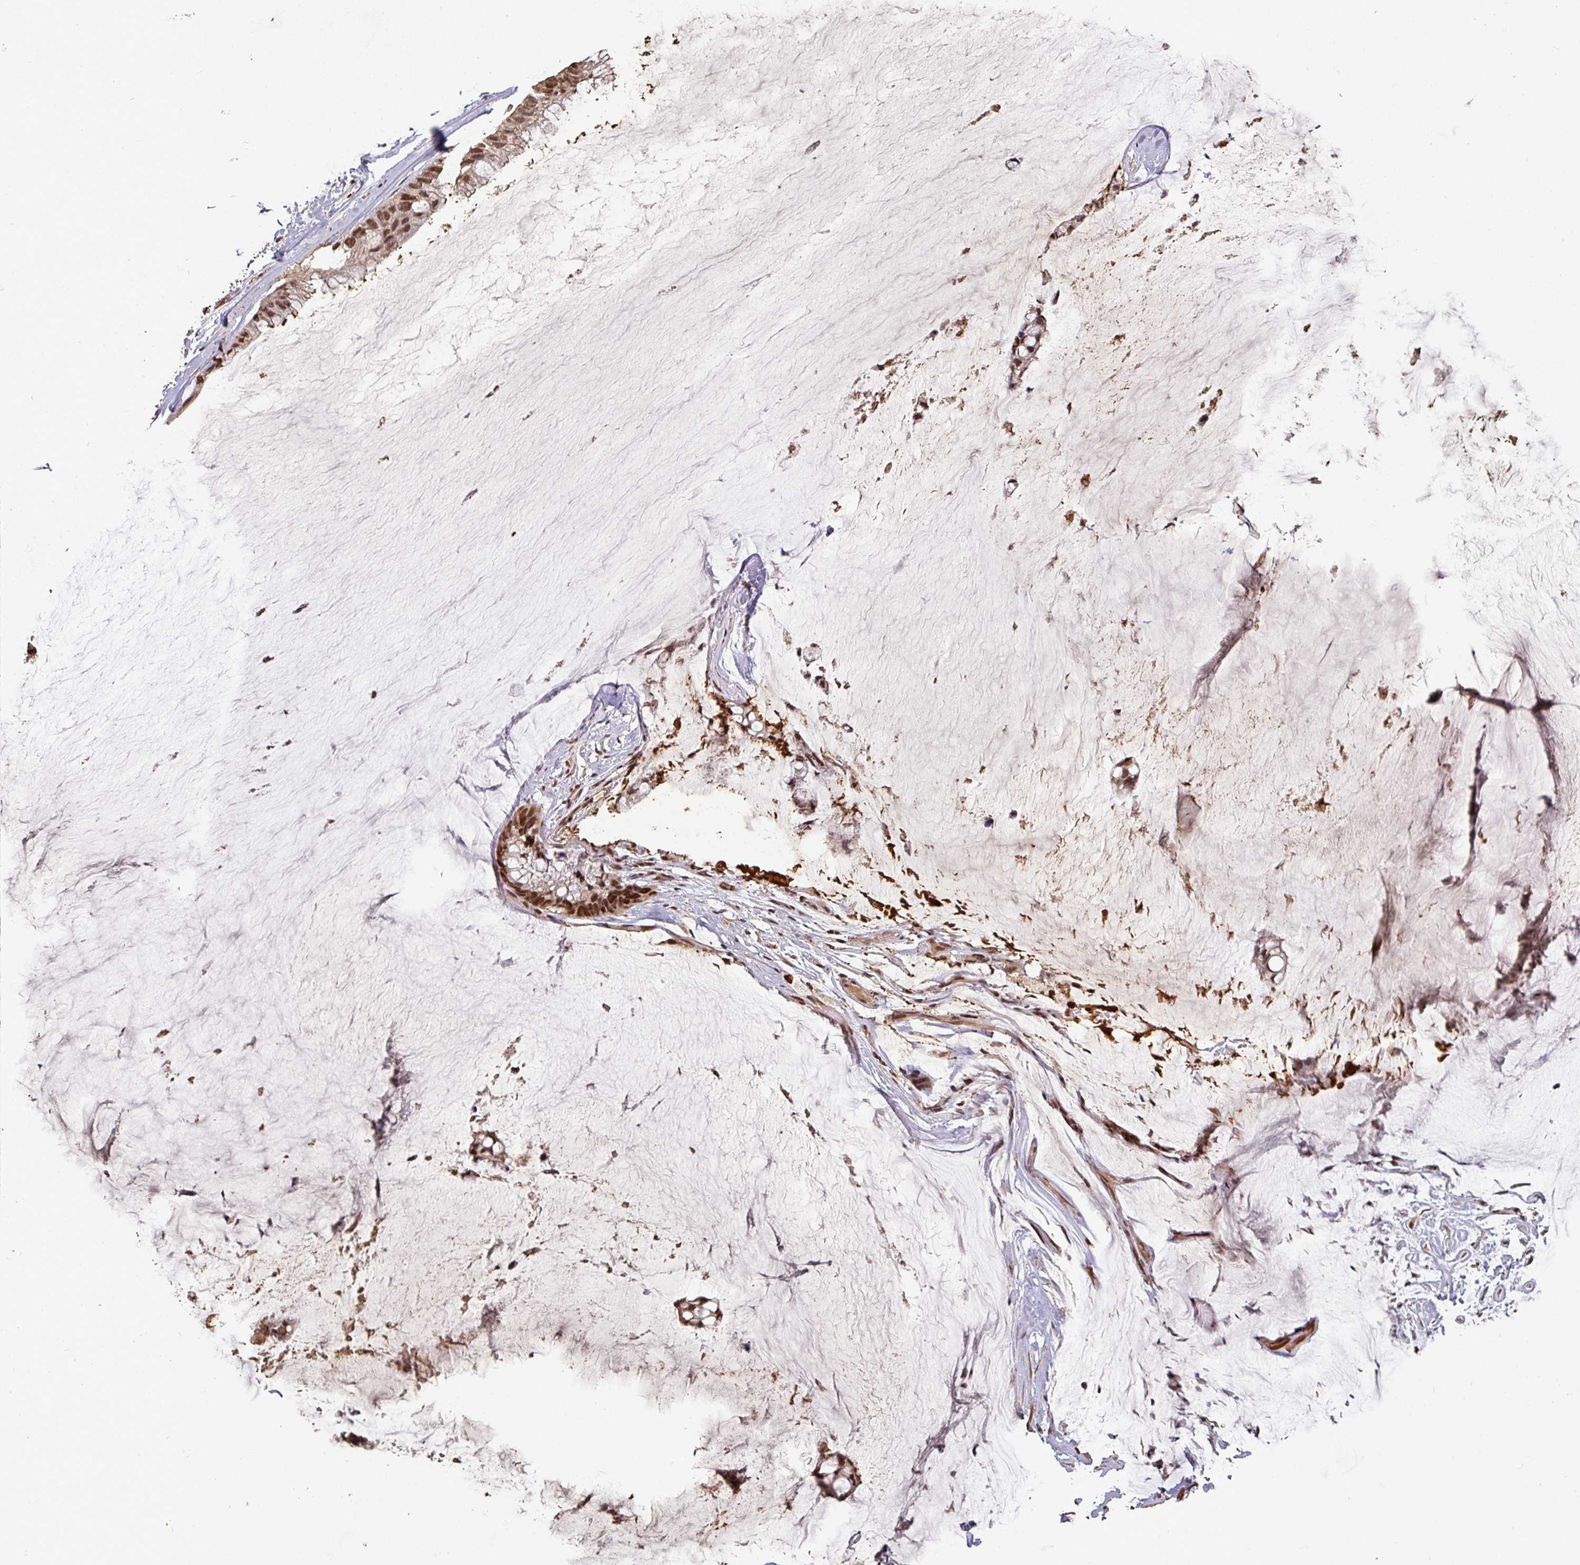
{"staining": {"intensity": "moderate", "quantity": ">75%", "location": "nuclear"}, "tissue": "ovarian cancer", "cell_type": "Tumor cells", "image_type": "cancer", "snomed": [{"axis": "morphology", "description": "Cystadenocarcinoma, mucinous, NOS"}, {"axis": "topography", "description": "Ovary"}], "caption": "A brown stain shows moderate nuclear staining of a protein in mucinous cystadenocarcinoma (ovarian) tumor cells.", "gene": "POLD1", "patient": {"sex": "female", "age": 39}}